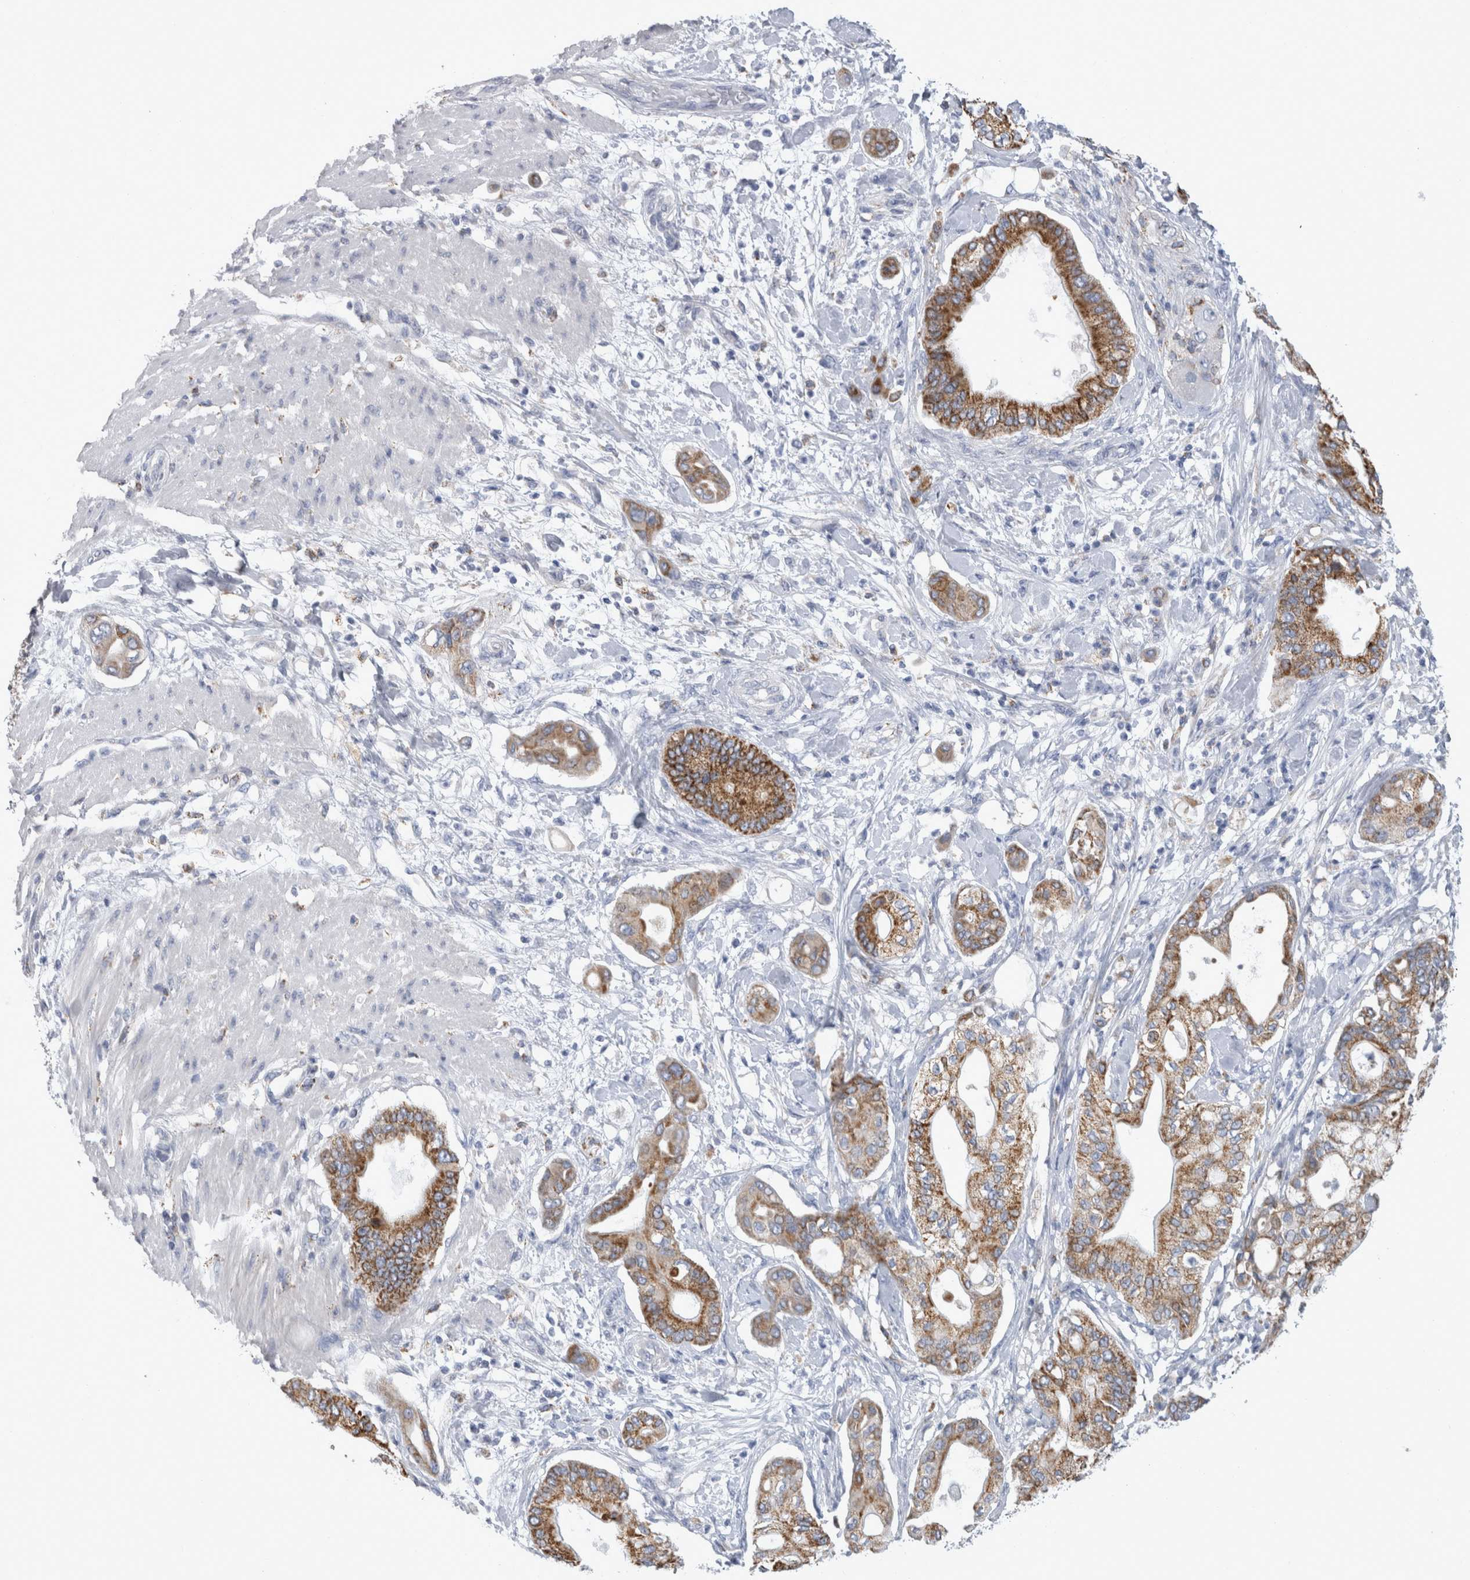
{"staining": {"intensity": "moderate", "quantity": ">75%", "location": "cytoplasmic/membranous"}, "tissue": "pancreatic cancer", "cell_type": "Tumor cells", "image_type": "cancer", "snomed": [{"axis": "morphology", "description": "Adenocarcinoma, NOS"}, {"axis": "morphology", "description": "Adenocarcinoma, metastatic, NOS"}, {"axis": "topography", "description": "Lymph node"}, {"axis": "topography", "description": "Pancreas"}, {"axis": "topography", "description": "Duodenum"}], "caption": "High-magnification brightfield microscopy of pancreatic cancer stained with DAB (3,3'-diaminobenzidine) (brown) and counterstained with hematoxylin (blue). tumor cells exhibit moderate cytoplasmic/membranous expression is appreciated in approximately>75% of cells. (DAB (3,3'-diaminobenzidine) IHC with brightfield microscopy, high magnification).", "gene": "GATM", "patient": {"sex": "female", "age": 64}}